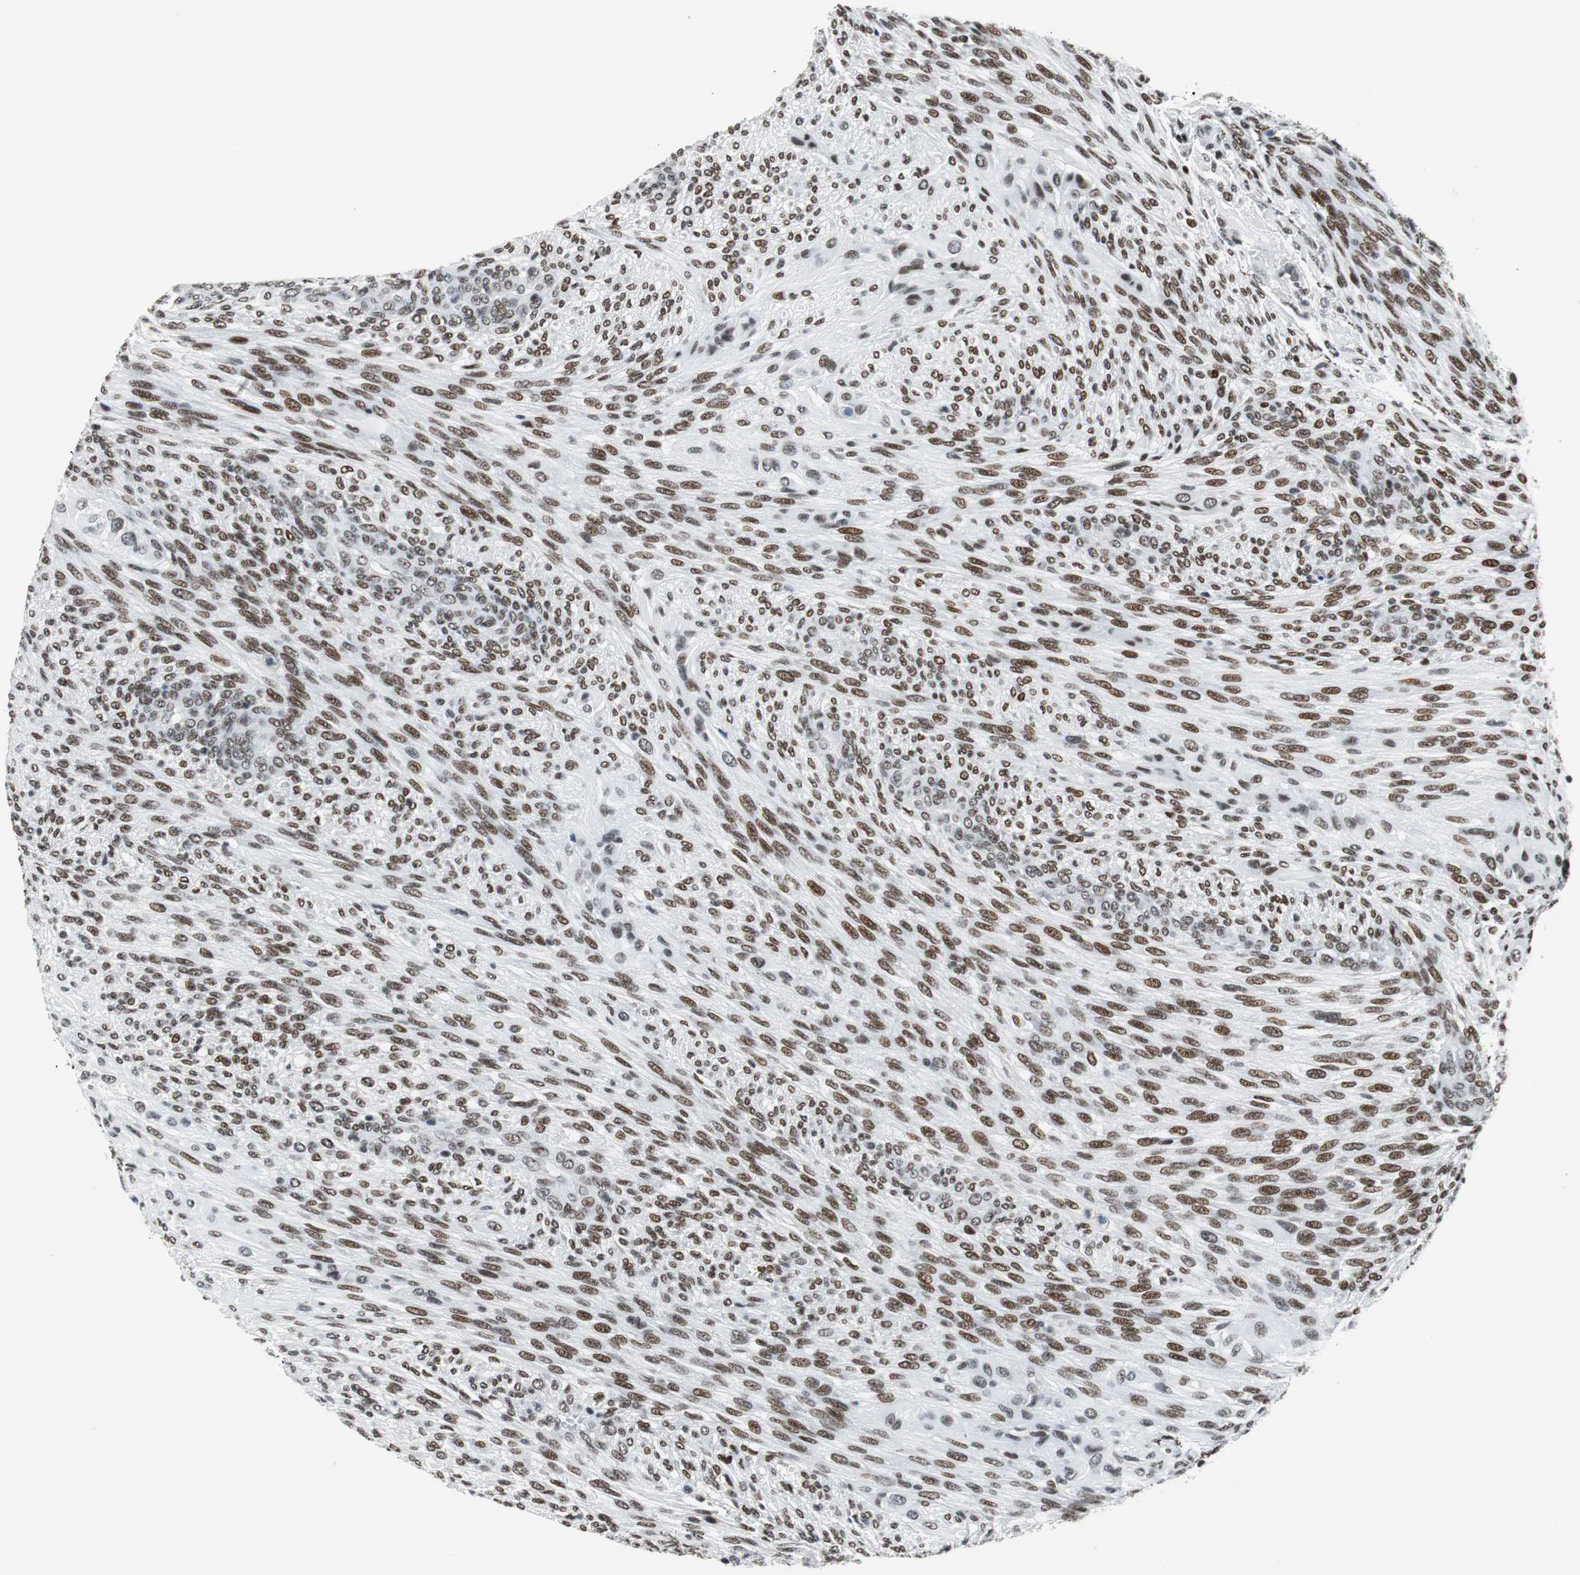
{"staining": {"intensity": "strong", "quantity": ">75%", "location": "nuclear"}, "tissue": "glioma", "cell_type": "Tumor cells", "image_type": "cancer", "snomed": [{"axis": "morphology", "description": "Glioma, malignant, High grade"}, {"axis": "topography", "description": "Cerebral cortex"}], "caption": "Immunohistochemistry staining of glioma, which shows high levels of strong nuclear positivity in approximately >75% of tumor cells indicating strong nuclear protein staining. The staining was performed using DAB (3,3'-diaminobenzidine) (brown) for protein detection and nuclei were counterstained in hematoxylin (blue).", "gene": "HDAC3", "patient": {"sex": "female", "age": 55}}